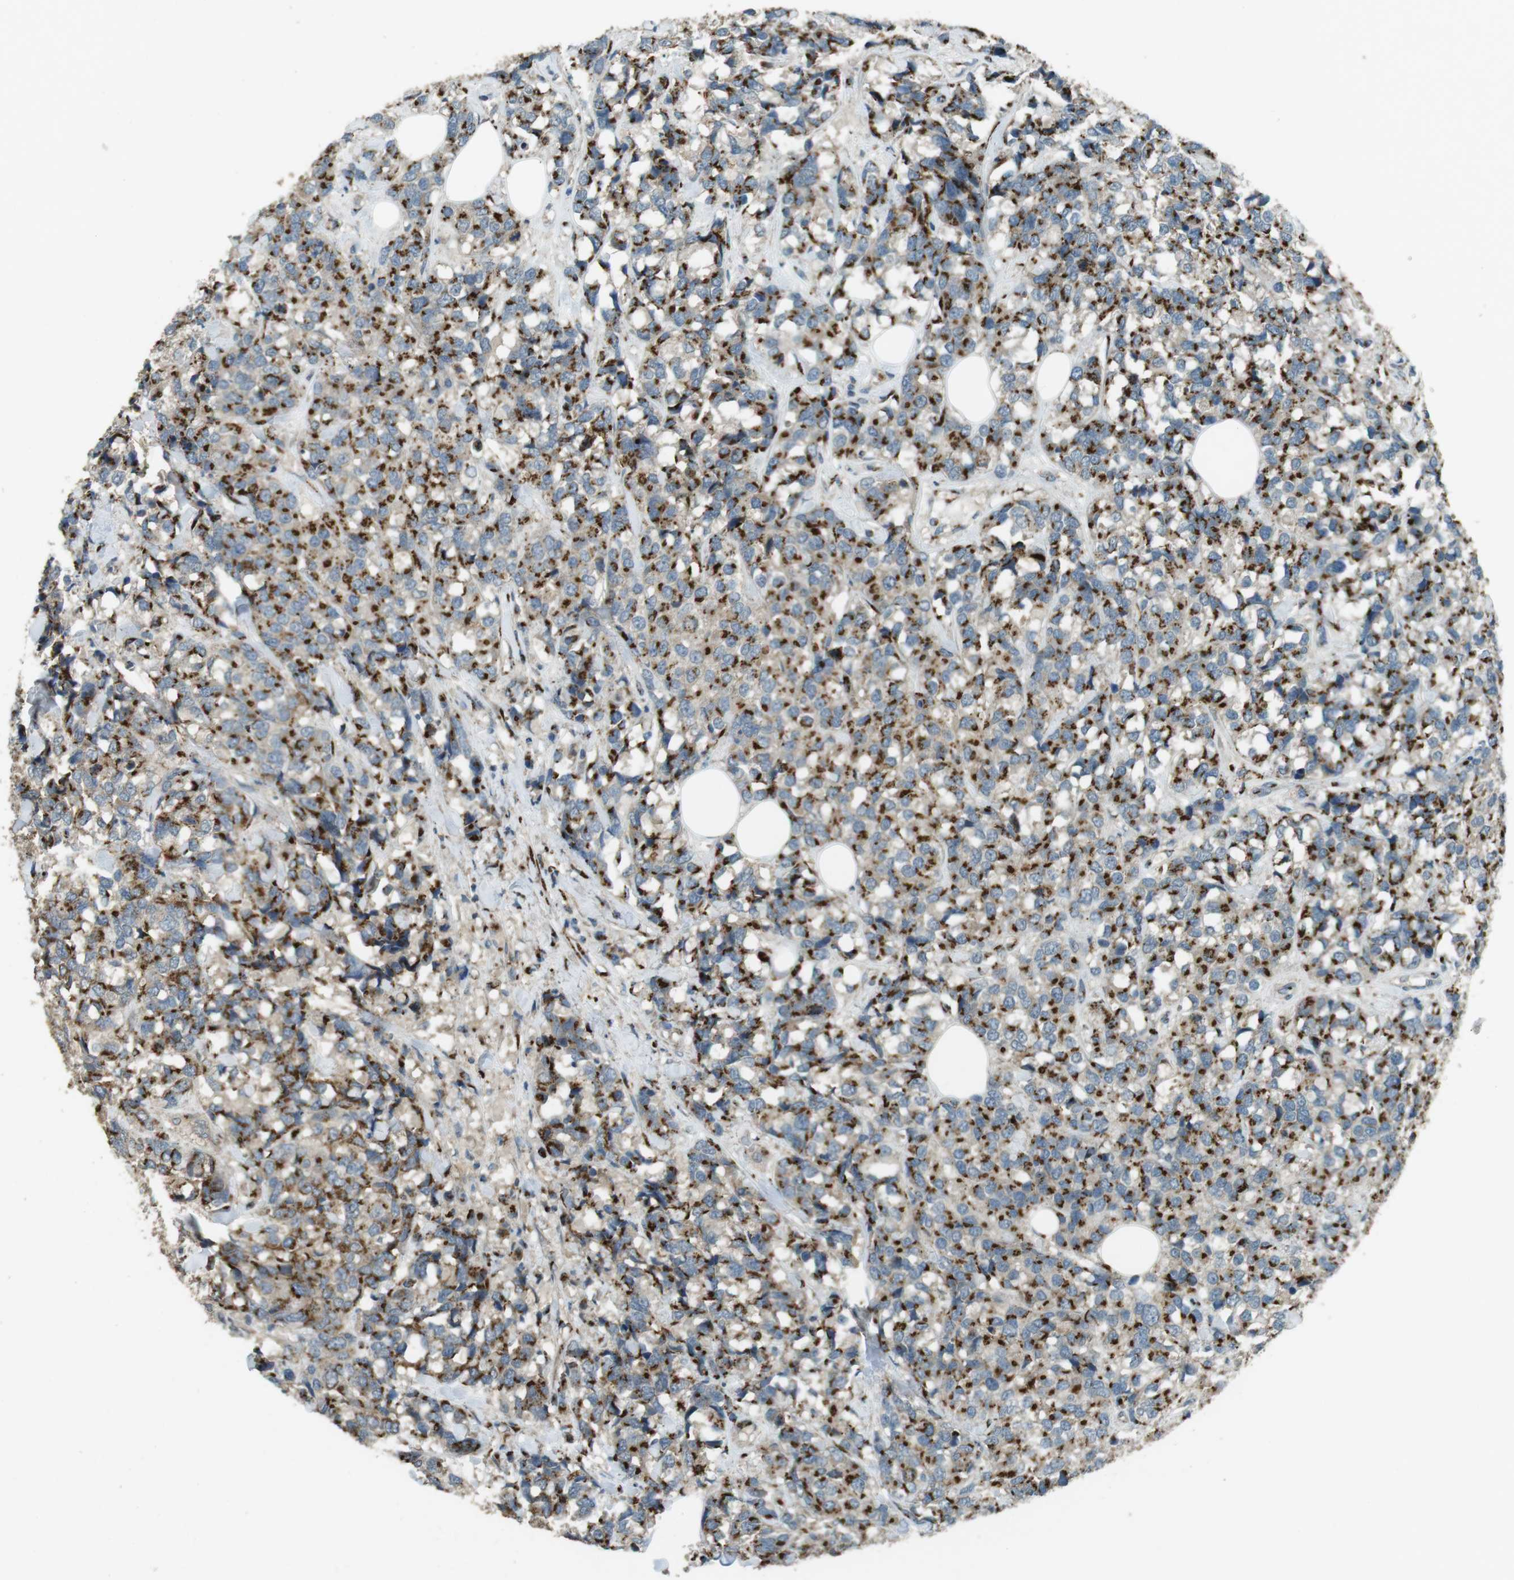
{"staining": {"intensity": "strong", "quantity": ">75%", "location": "cytoplasmic/membranous"}, "tissue": "breast cancer", "cell_type": "Tumor cells", "image_type": "cancer", "snomed": [{"axis": "morphology", "description": "Lobular carcinoma"}, {"axis": "topography", "description": "Breast"}], "caption": "Breast cancer (lobular carcinoma) tissue reveals strong cytoplasmic/membranous expression in about >75% of tumor cells, visualized by immunohistochemistry.", "gene": "TMEM115", "patient": {"sex": "female", "age": 59}}